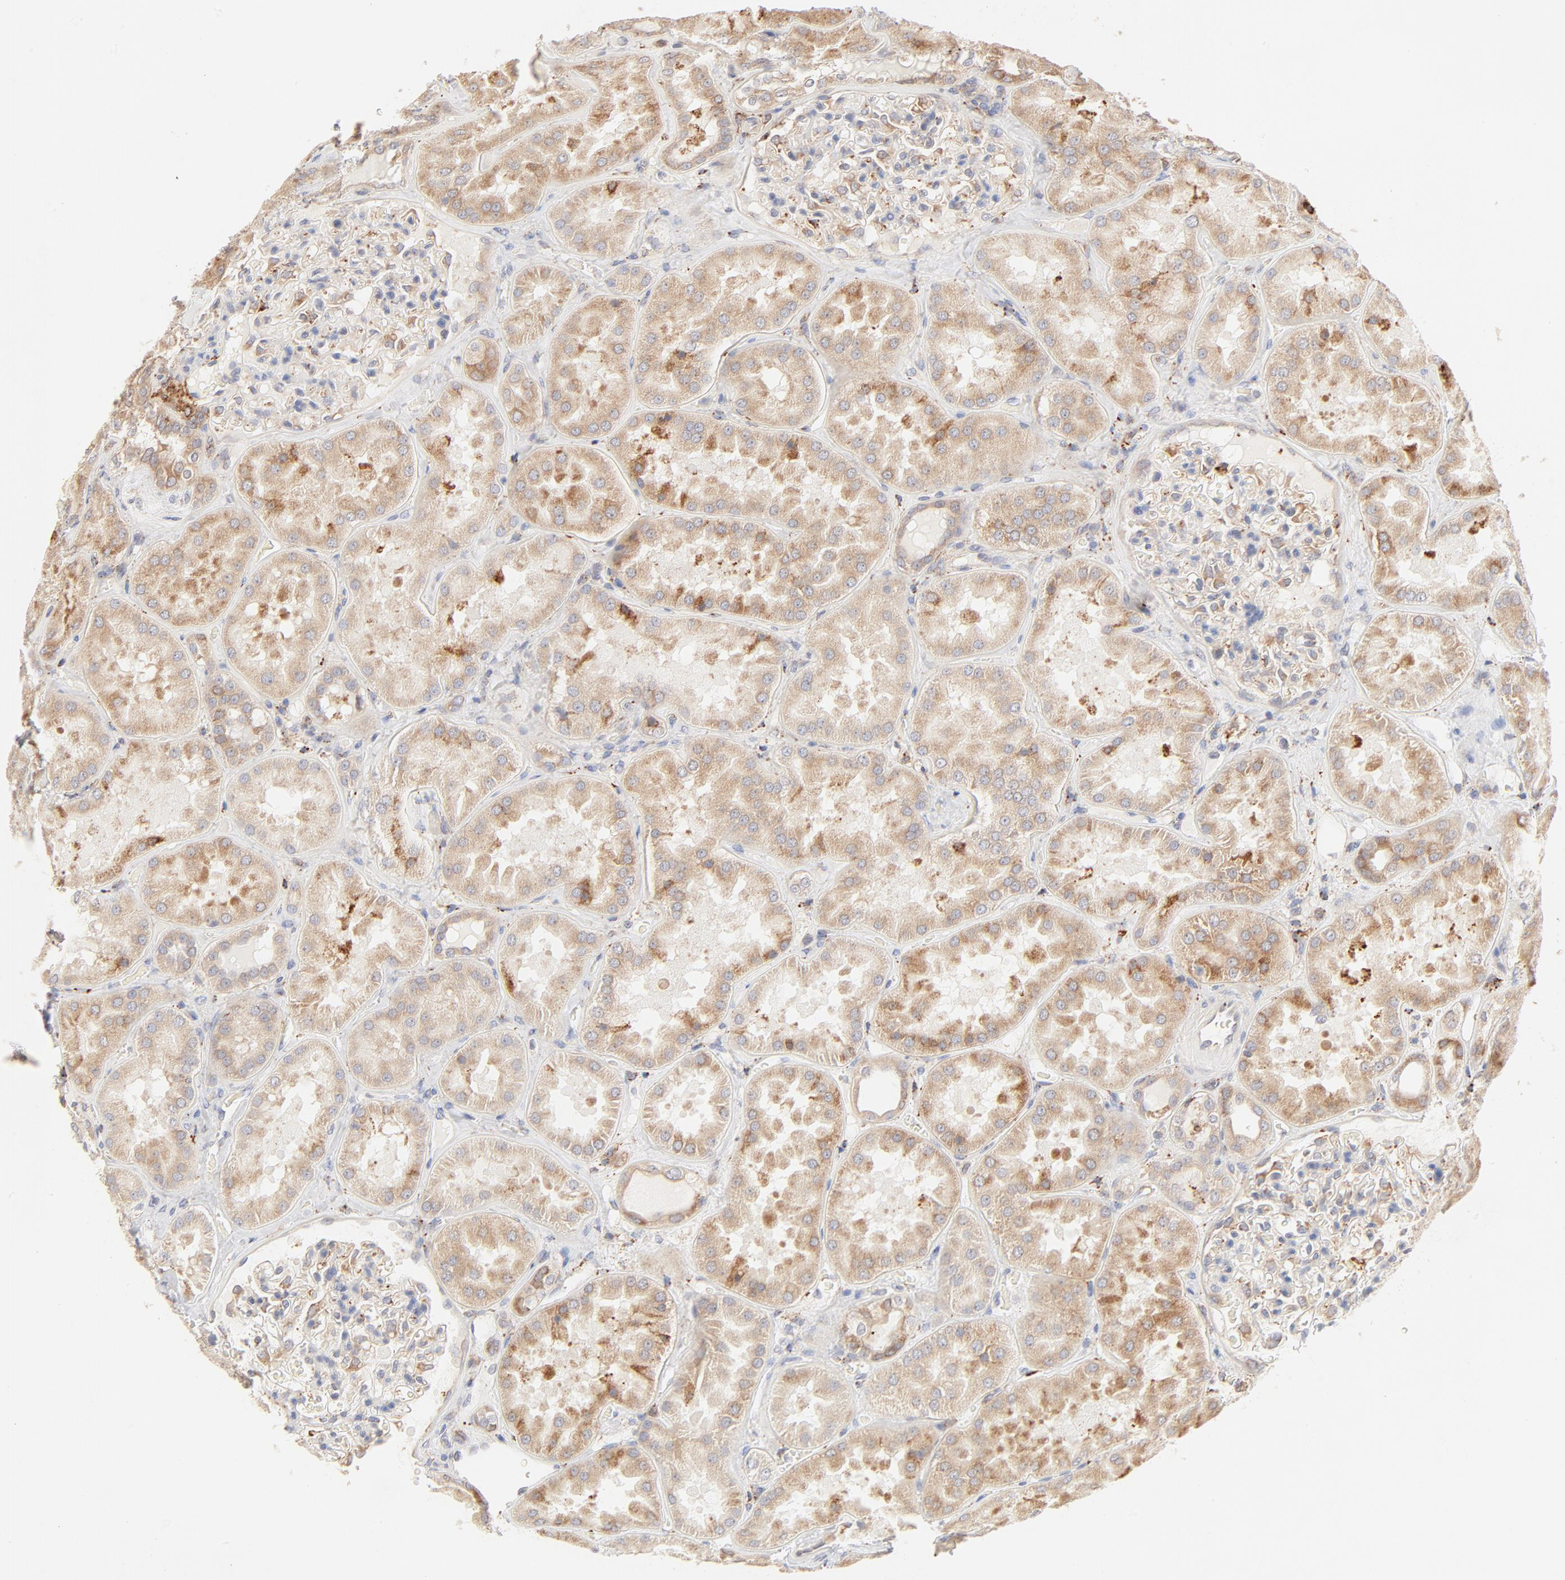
{"staining": {"intensity": "weak", "quantity": "<25%", "location": "cytoplasmic/membranous"}, "tissue": "kidney", "cell_type": "Cells in glomeruli", "image_type": "normal", "snomed": [{"axis": "morphology", "description": "Normal tissue, NOS"}, {"axis": "topography", "description": "Kidney"}], "caption": "Immunohistochemical staining of unremarkable human kidney exhibits no significant positivity in cells in glomeruli.", "gene": "PARP12", "patient": {"sex": "female", "age": 56}}